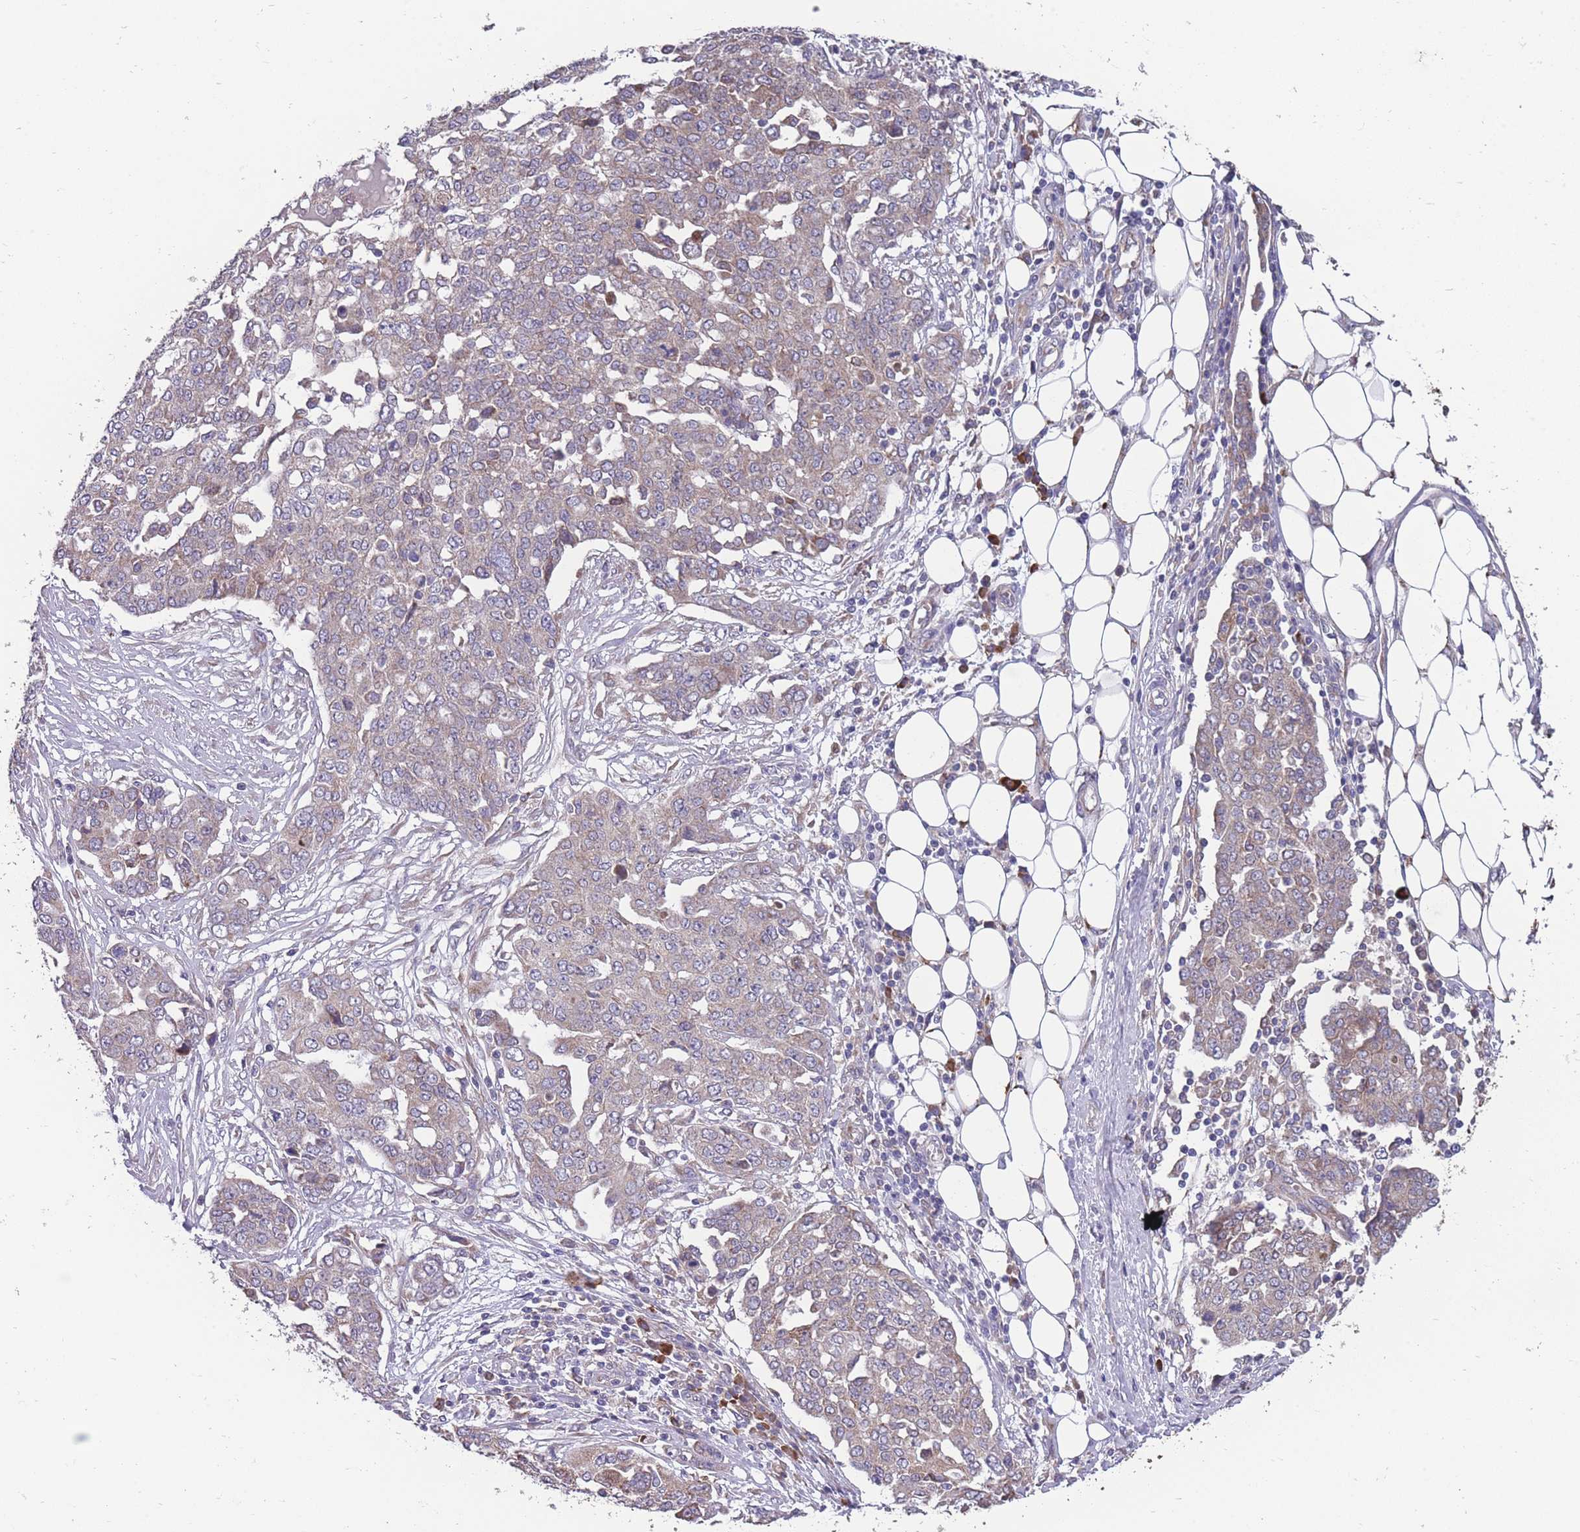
{"staining": {"intensity": "weak", "quantity": ">75%", "location": "cytoplasmic/membranous"}, "tissue": "ovarian cancer", "cell_type": "Tumor cells", "image_type": "cancer", "snomed": [{"axis": "morphology", "description": "Cystadenocarcinoma, serous, NOS"}, {"axis": "topography", "description": "Soft tissue"}, {"axis": "topography", "description": "Ovary"}], "caption": "Ovarian cancer (serous cystadenocarcinoma) stained with DAB immunohistochemistry (IHC) reveals low levels of weak cytoplasmic/membranous positivity in about >75% of tumor cells. (IHC, brightfield microscopy, high magnification).", "gene": "STIM2", "patient": {"sex": "female", "age": 57}}